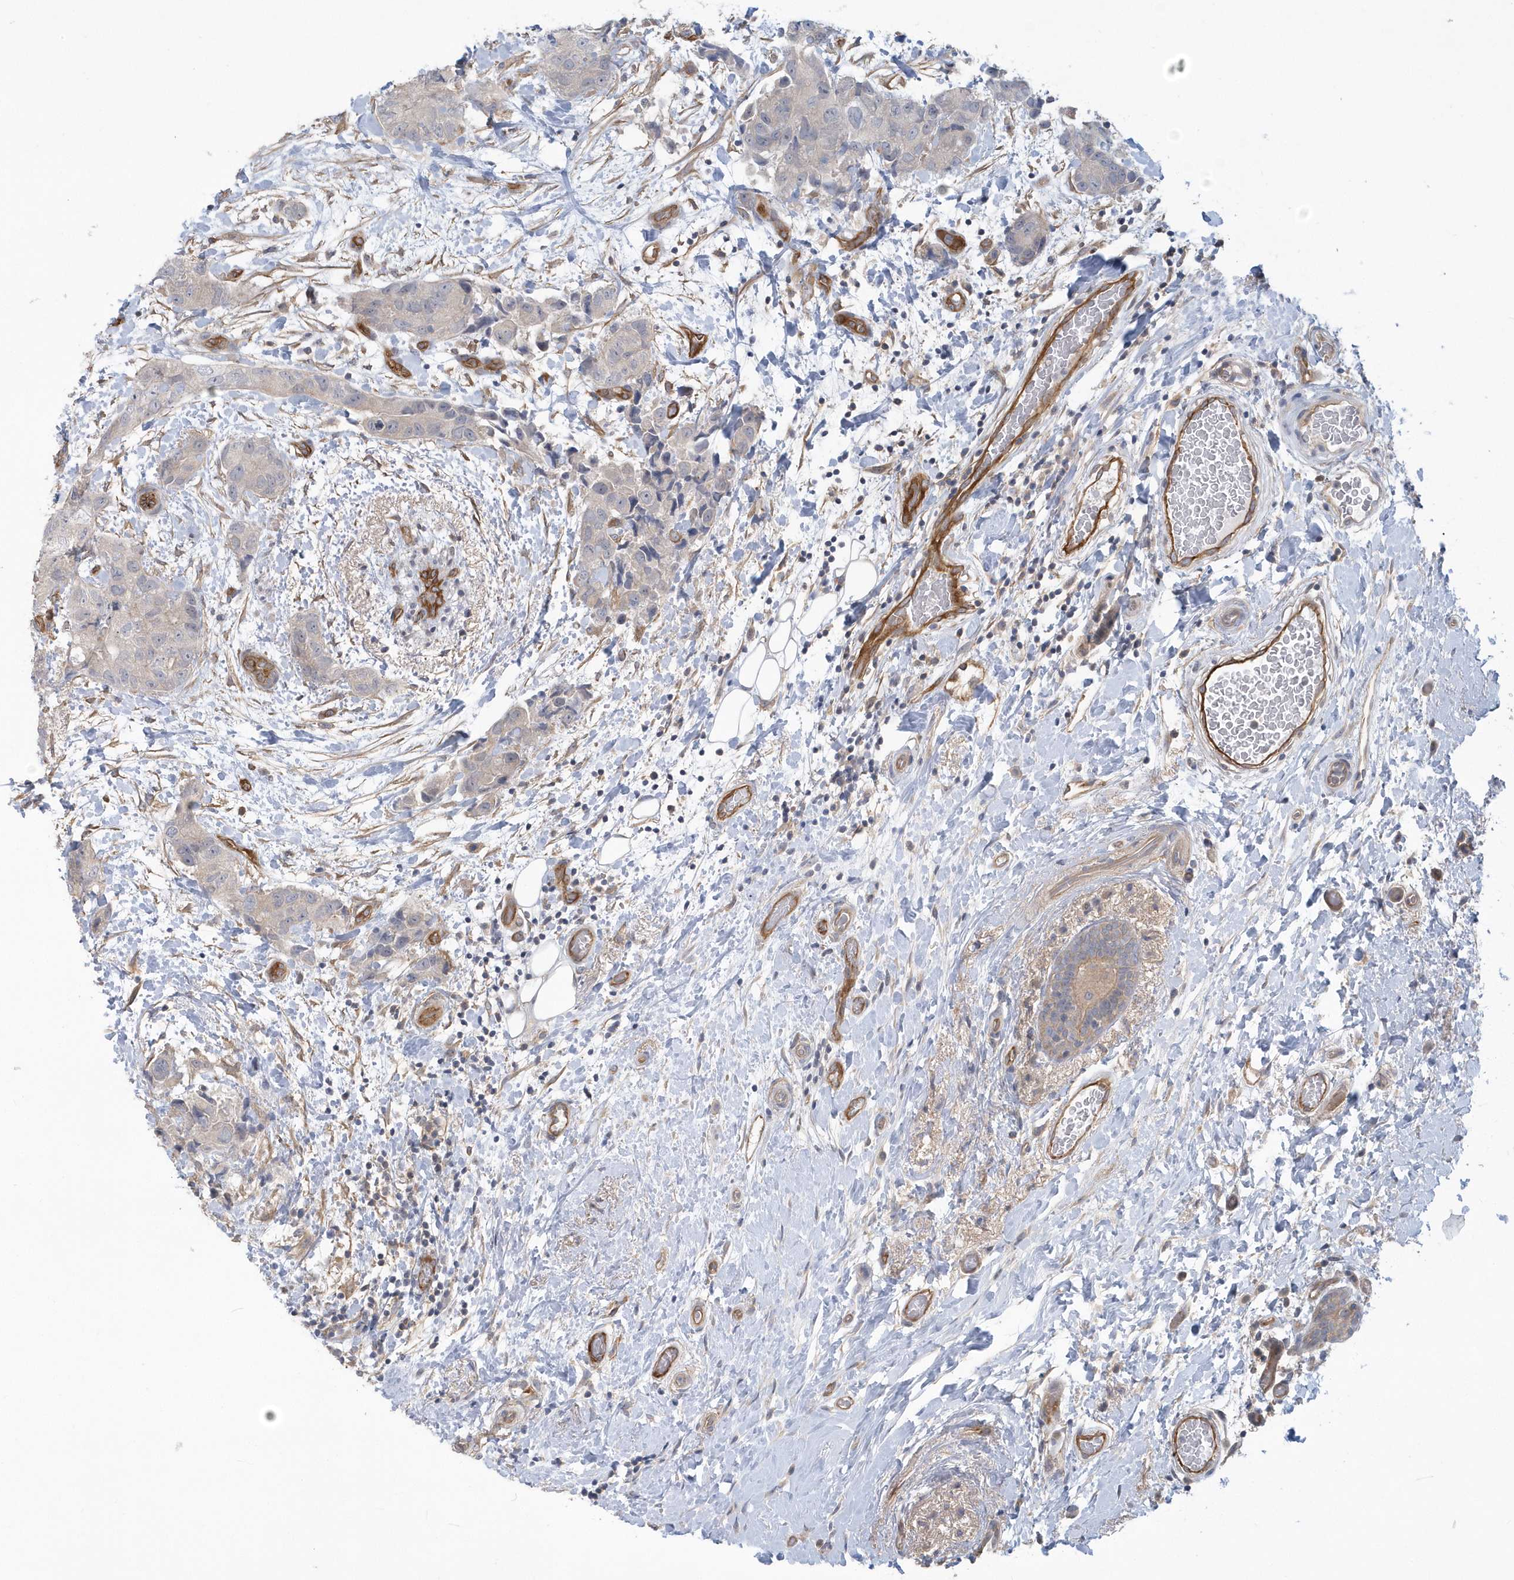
{"staining": {"intensity": "negative", "quantity": "none", "location": "none"}, "tissue": "breast cancer", "cell_type": "Tumor cells", "image_type": "cancer", "snomed": [{"axis": "morphology", "description": "Duct carcinoma"}, {"axis": "topography", "description": "Breast"}], "caption": "A micrograph of breast cancer stained for a protein demonstrates no brown staining in tumor cells. (Immunohistochemistry (ihc), brightfield microscopy, high magnification).", "gene": "RAI14", "patient": {"sex": "female", "age": 62}}